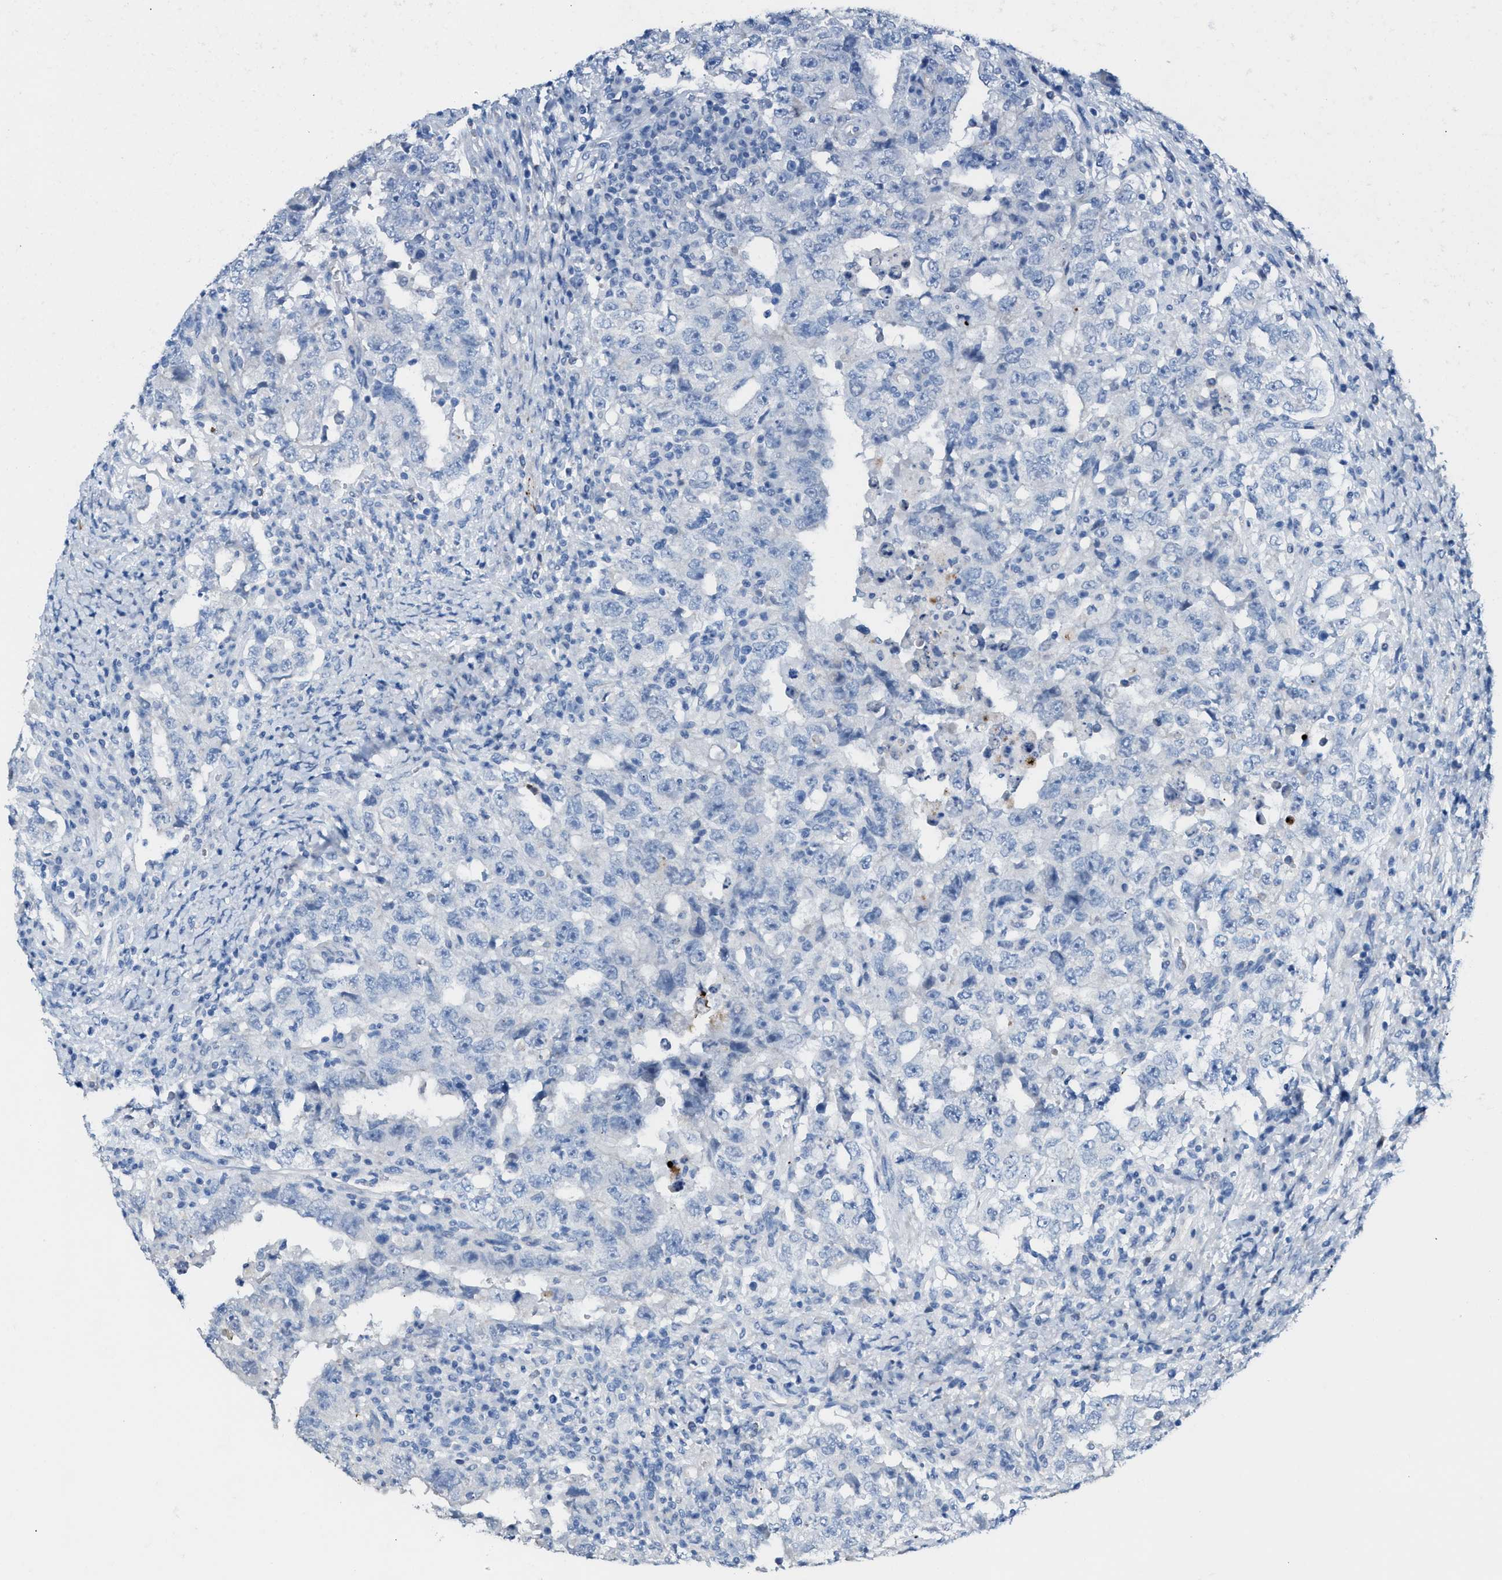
{"staining": {"intensity": "negative", "quantity": "none", "location": "none"}, "tissue": "testis cancer", "cell_type": "Tumor cells", "image_type": "cancer", "snomed": [{"axis": "morphology", "description": "Carcinoma, Embryonal, NOS"}, {"axis": "topography", "description": "Testis"}], "caption": "IHC photomicrograph of human testis cancer (embryonal carcinoma) stained for a protein (brown), which exhibits no positivity in tumor cells.", "gene": "MPP3", "patient": {"sex": "male", "age": 26}}